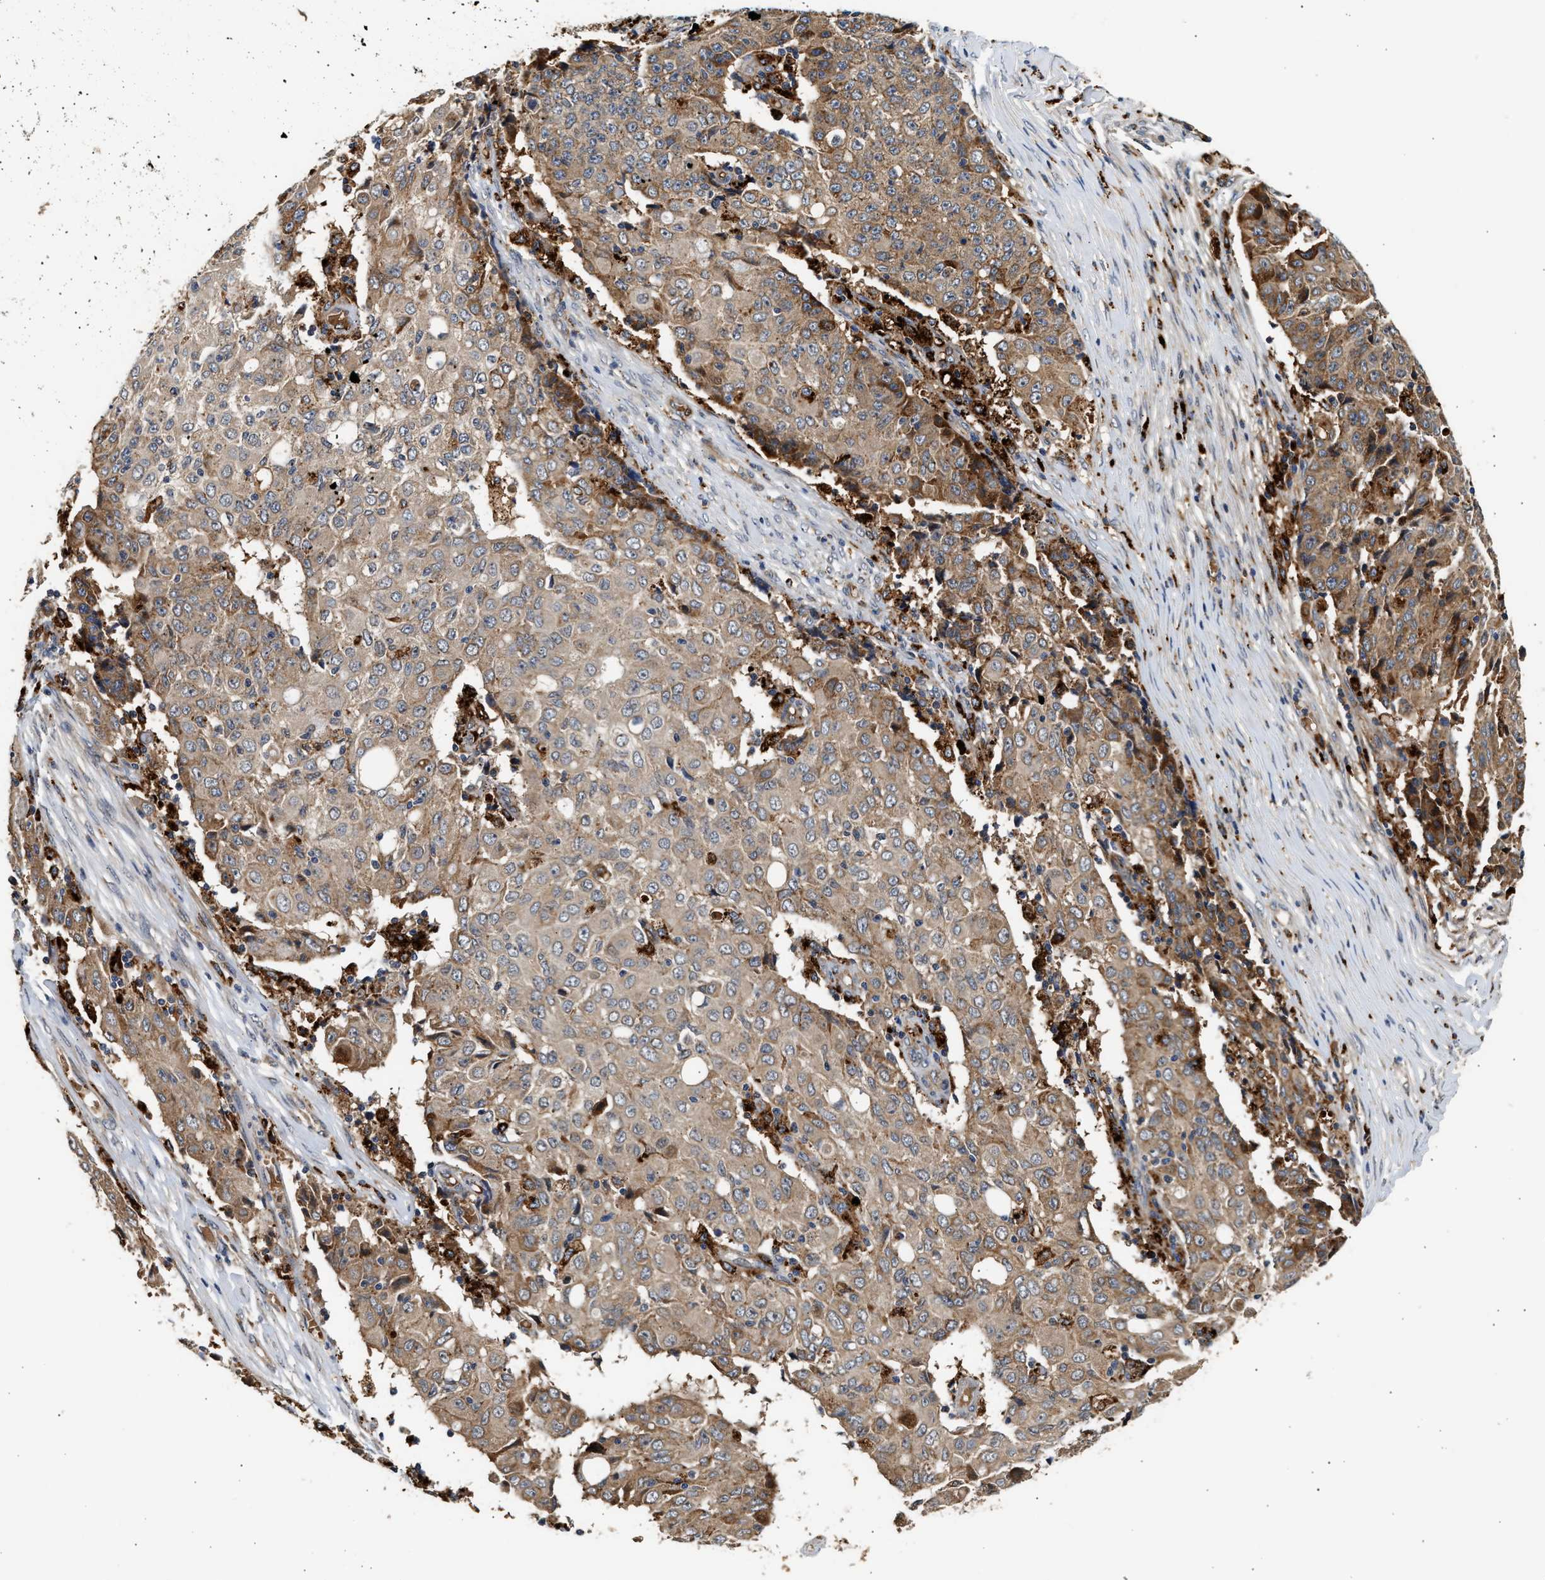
{"staining": {"intensity": "moderate", "quantity": ">75%", "location": "cytoplasmic/membranous"}, "tissue": "ovarian cancer", "cell_type": "Tumor cells", "image_type": "cancer", "snomed": [{"axis": "morphology", "description": "Carcinoma, endometroid"}, {"axis": "topography", "description": "Ovary"}], "caption": "The histopathology image displays a brown stain indicating the presence of a protein in the cytoplasmic/membranous of tumor cells in ovarian cancer.", "gene": "PLD3", "patient": {"sex": "female", "age": 42}}